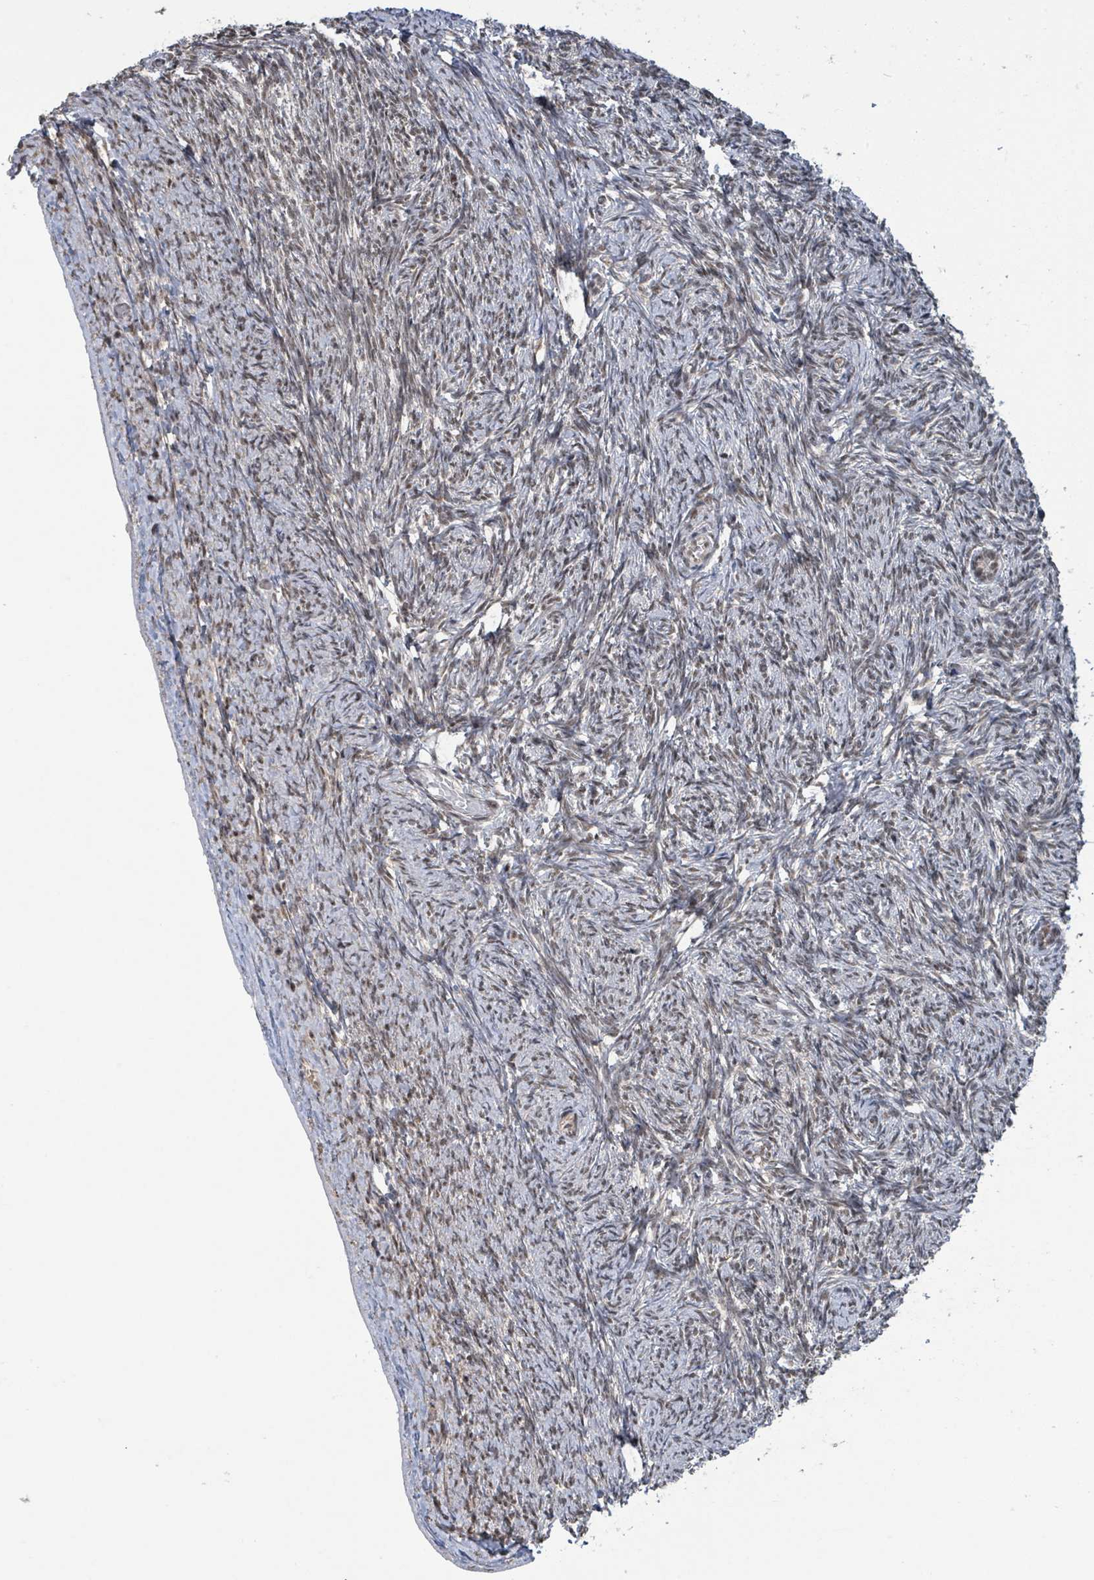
{"staining": {"intensity": "weak", "quantity": "25%-75%", "location": "nuclear"}, "tissue": "ovary", "cell_type": "Ovarian stroma cells", "image_type": "normal", "snomed": [{"axis": "morphology", "description": "Normal tissue, NOS"}, {"axis": "topography", "description": "Ovary"}], "caption": "This image exhibits benign ovary stained with immunohistochemistry to label a protein in brown. The nuclear of ovarian stroma cells show weak positivity for the protein. Nuclei are counter-stained blue.", "gene": "ZBTB14", "patient": {"sex": "female", "age": 44}}